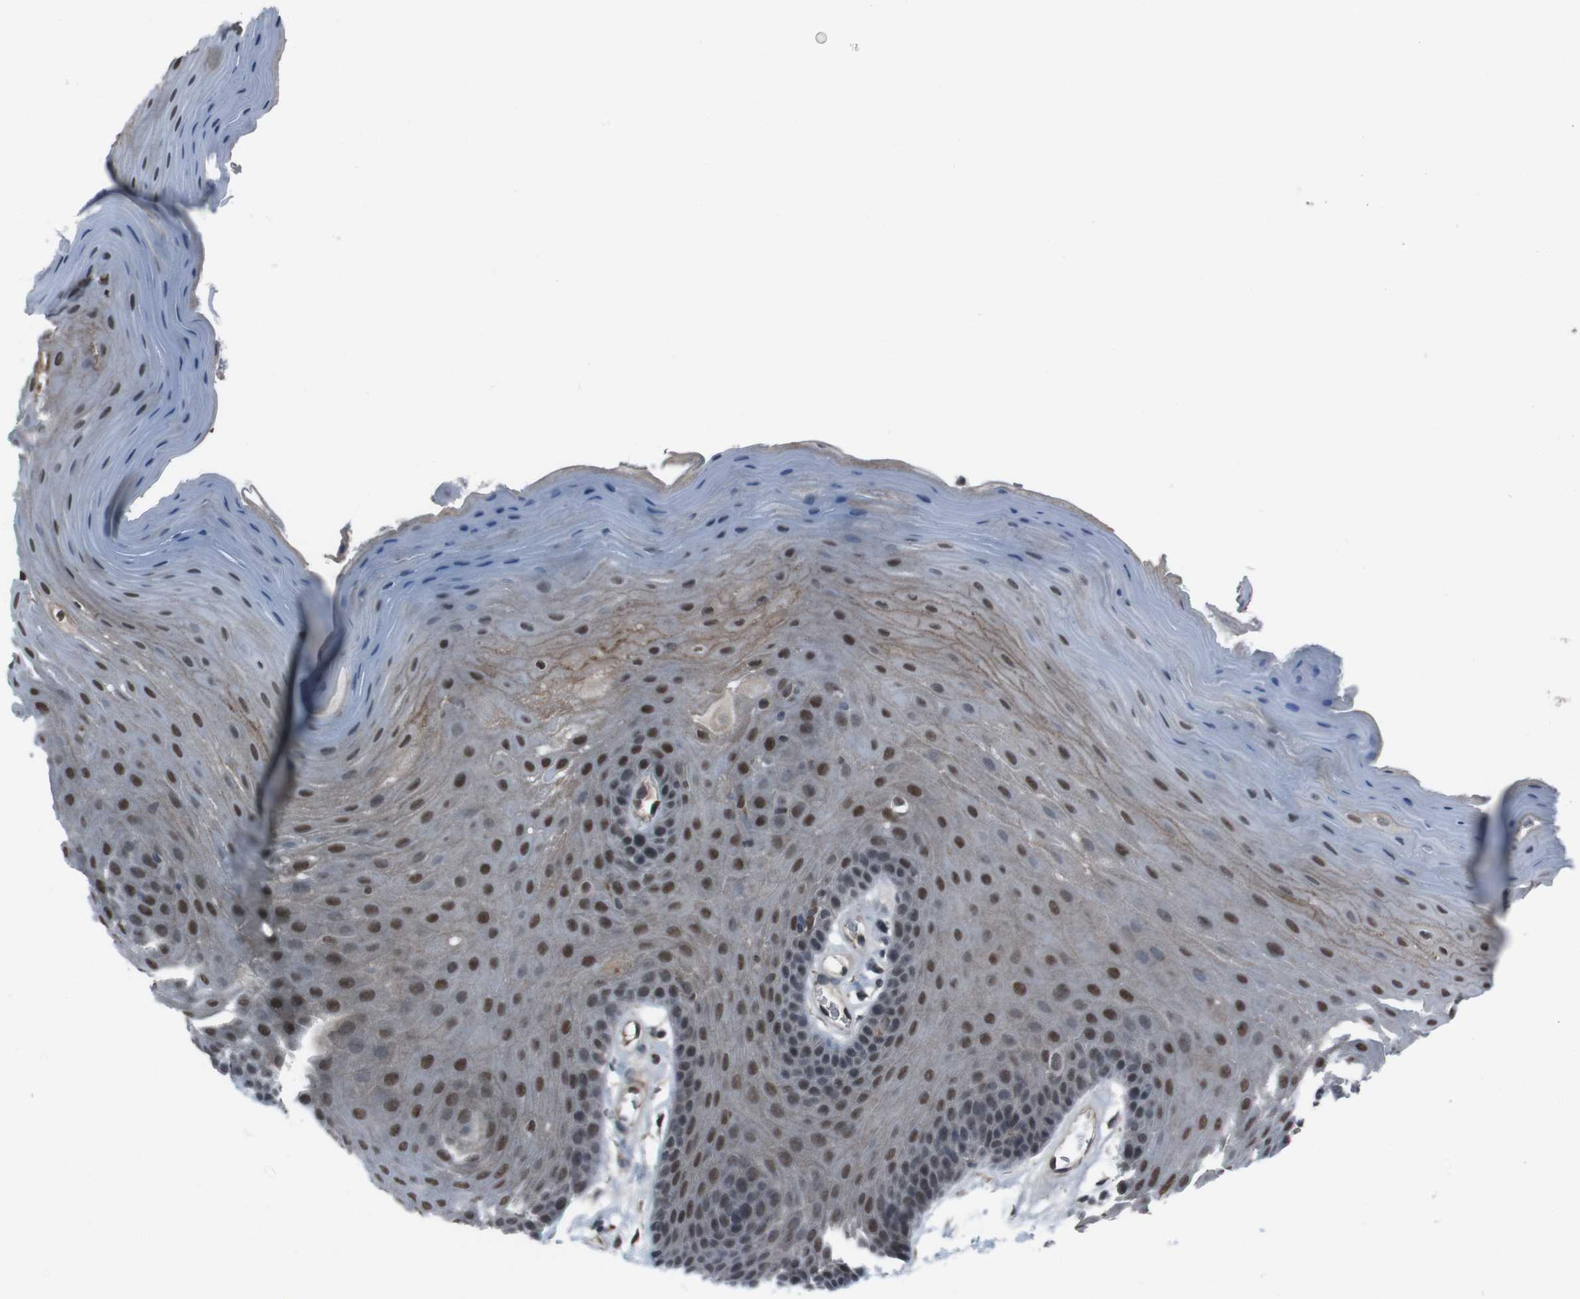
{"staining": {"intensity": "strong", "quantity": "25%-75%", "location": "nuclear"}, "tissue": "oral mucosa", "cell_type": "Squamous epithelial cells", "image_type": "normal", "snomed": [{"axis": "morphology", "description": "Normal tissue, NOS"}, {"axis": "morphology", "description": "Squamous cell carcinoma, NOS"}, {"axis": "topography", "description": "Skeletal muscle"}, {"axis": "topography", "description": "Adipose tissue"}, {"axis": "topography", "description": "Vascular tissue"}, {"axis": "topography", "description": "Oral tissue"}, {"axis": "topography", "description": "Peripheral nerve tissue"}, {"axis": "topography", "description": "Head-Neck"}], "caption": "Normal oral mucosa shows strong nuclear positivity in about 25%-75% of squamous epithelial cells, visualized by immunohistochemistry. The protein of interest is shown in brown color, while the nuclei are stained blue.", "gene": "SS18L1", "patient": {"sex": "male", "age": 71}}